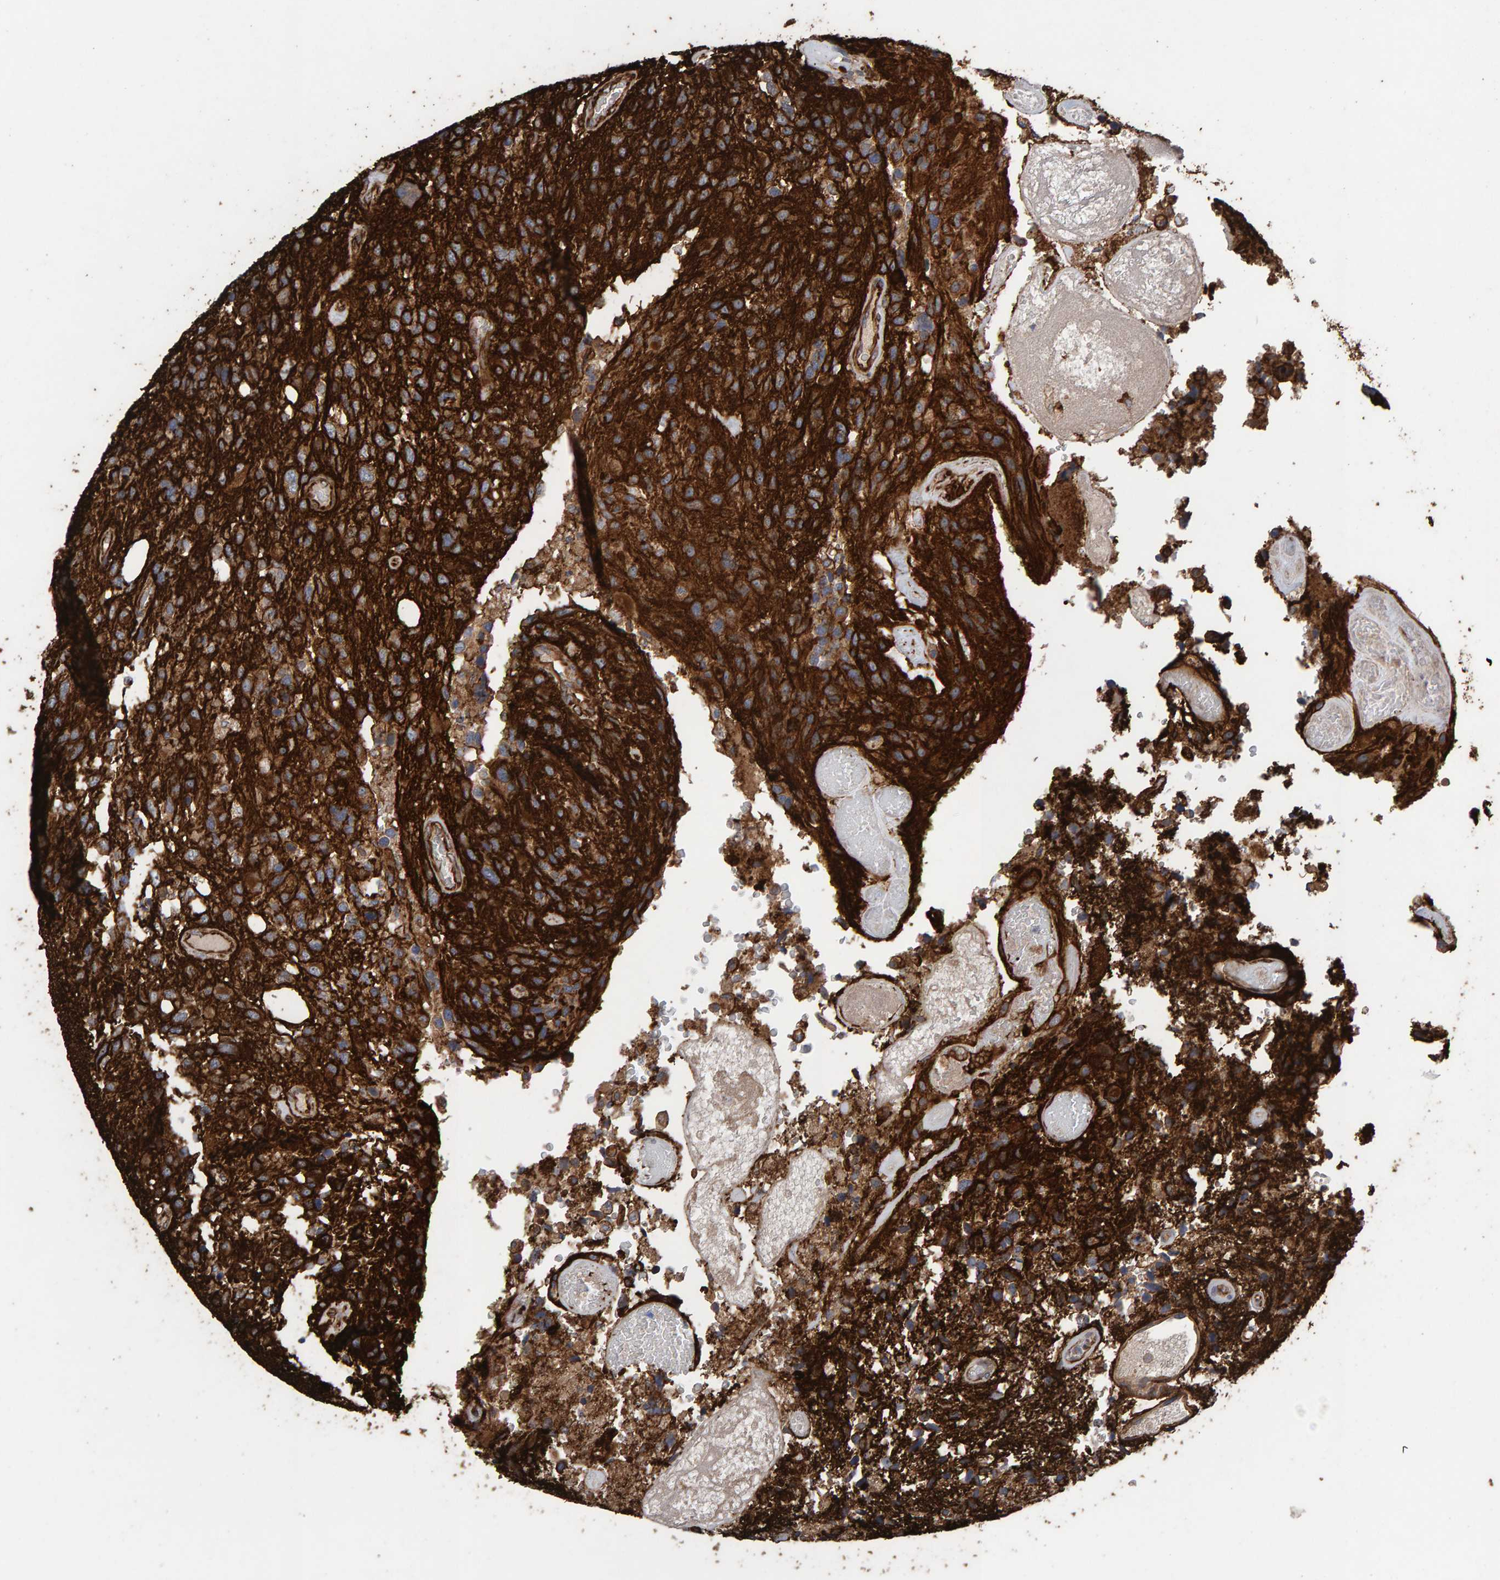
{"staining": {"intensity": "moderate", "quantity": ">75%", "location": "cytoplasmic/membranous"}, "tissue": "glioma", "cell_type": "Tumor cells", "image_type": "cancer", "snomed": [{"axis": "morphology", "description": "Glioma, malignant, High grade"}, {"axis": "topography", "description": "Brain"}], "caption": "The histopathology image demonstrates immunohistochemical staining of glioma. There is moderate cytoplasmic/membranous staining is seen in approximately >75% of tumor cells.", "gene": "ZNF347", "patient": {"sex": "female", "age": 58}}